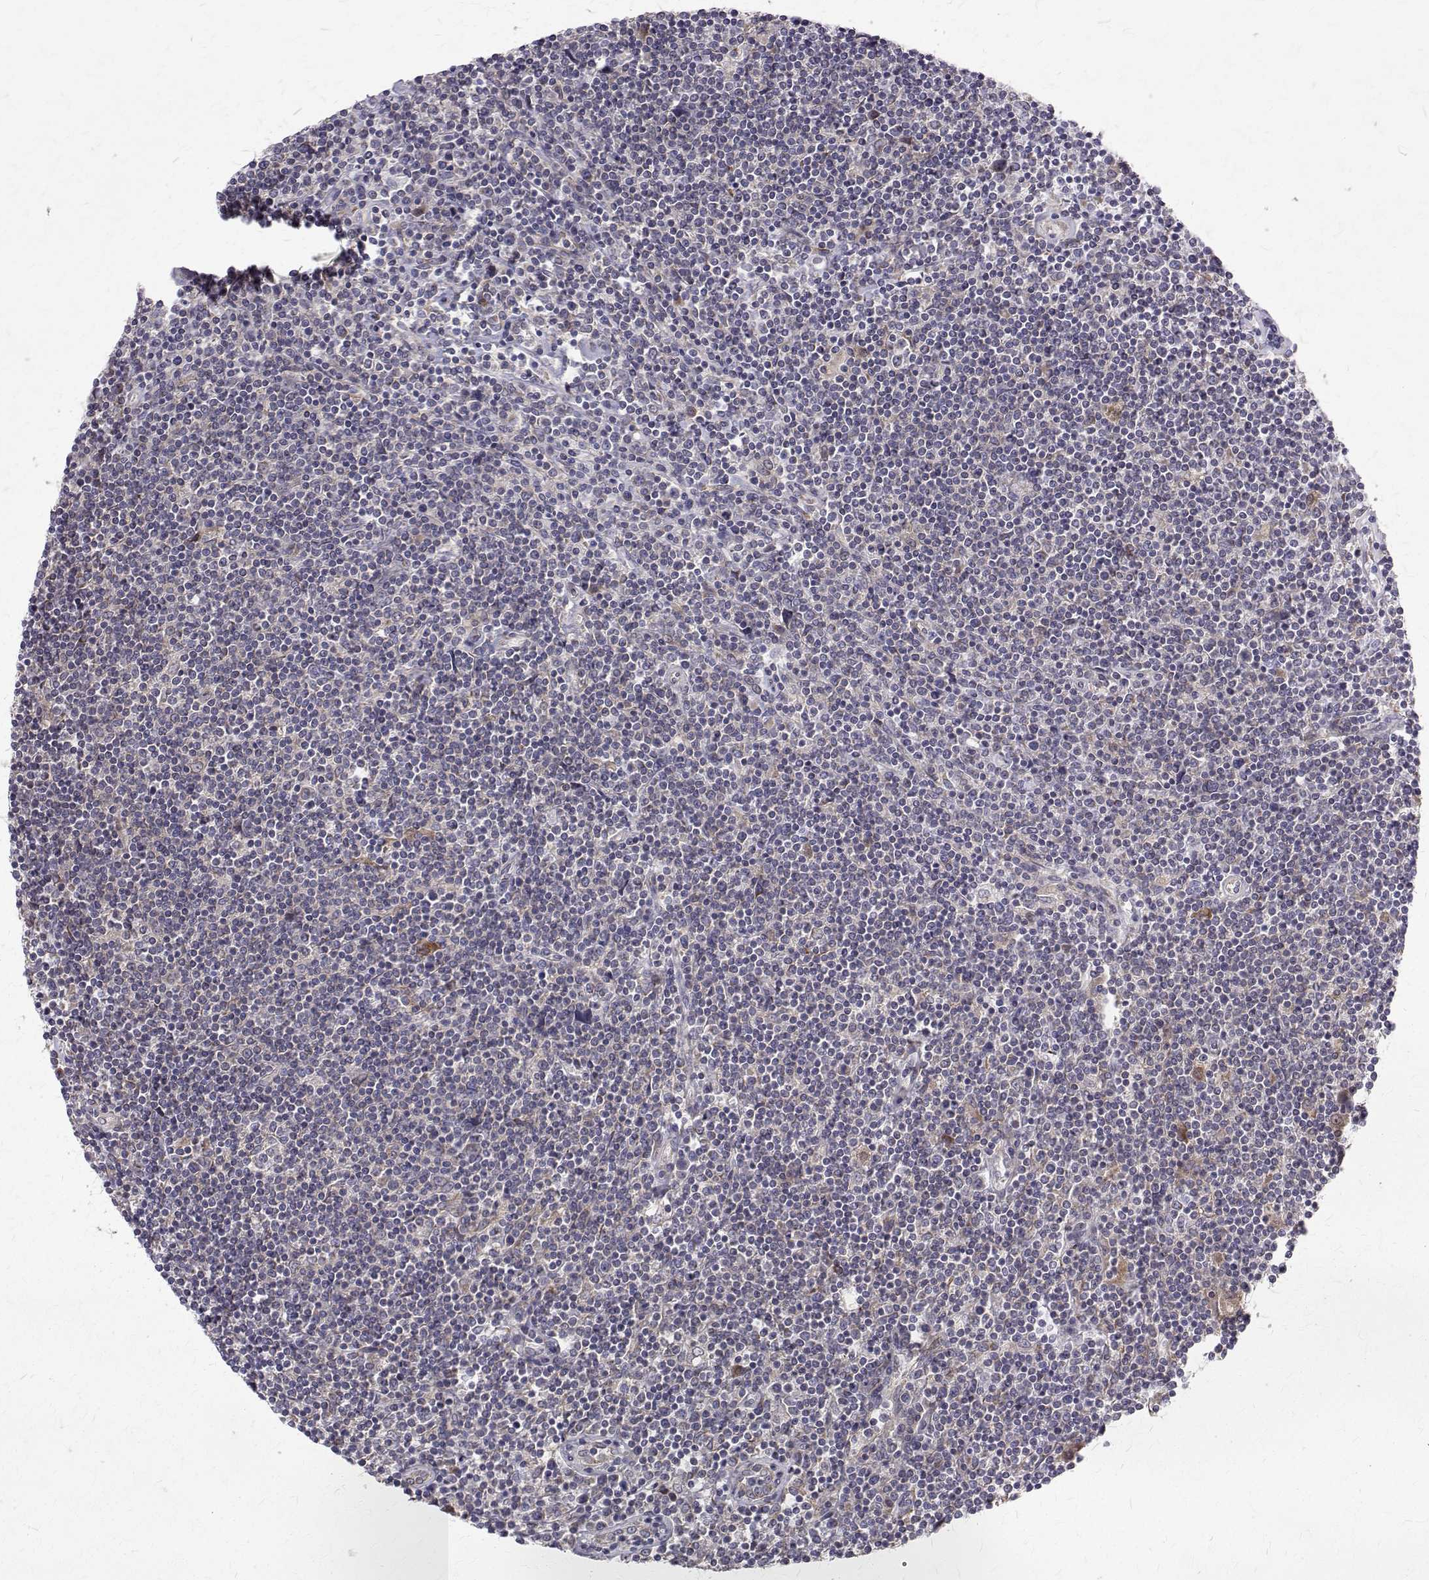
{"staining": {"intensity": "moderate", "quantity": "<25%", "location": "cytoplasmic/membranous"}, "tissue": "lymphoma", "cell_type": "Tumor cells", "image_type": "cancer", "snomed": [{"axis": "morphology", "description": "Hodgkin's disease, NOS"}, {"axis": "topography", "description": "Lymph node"}], "caption": "Approximately <25% of tumor cells in lymphoma exhibit moderate cytoplasmic/membranous protein expression as visualized by brown immunohistochemical staining.", "gene": "ARFGAP1", "patient": {"sex": "male", "age": 40}}